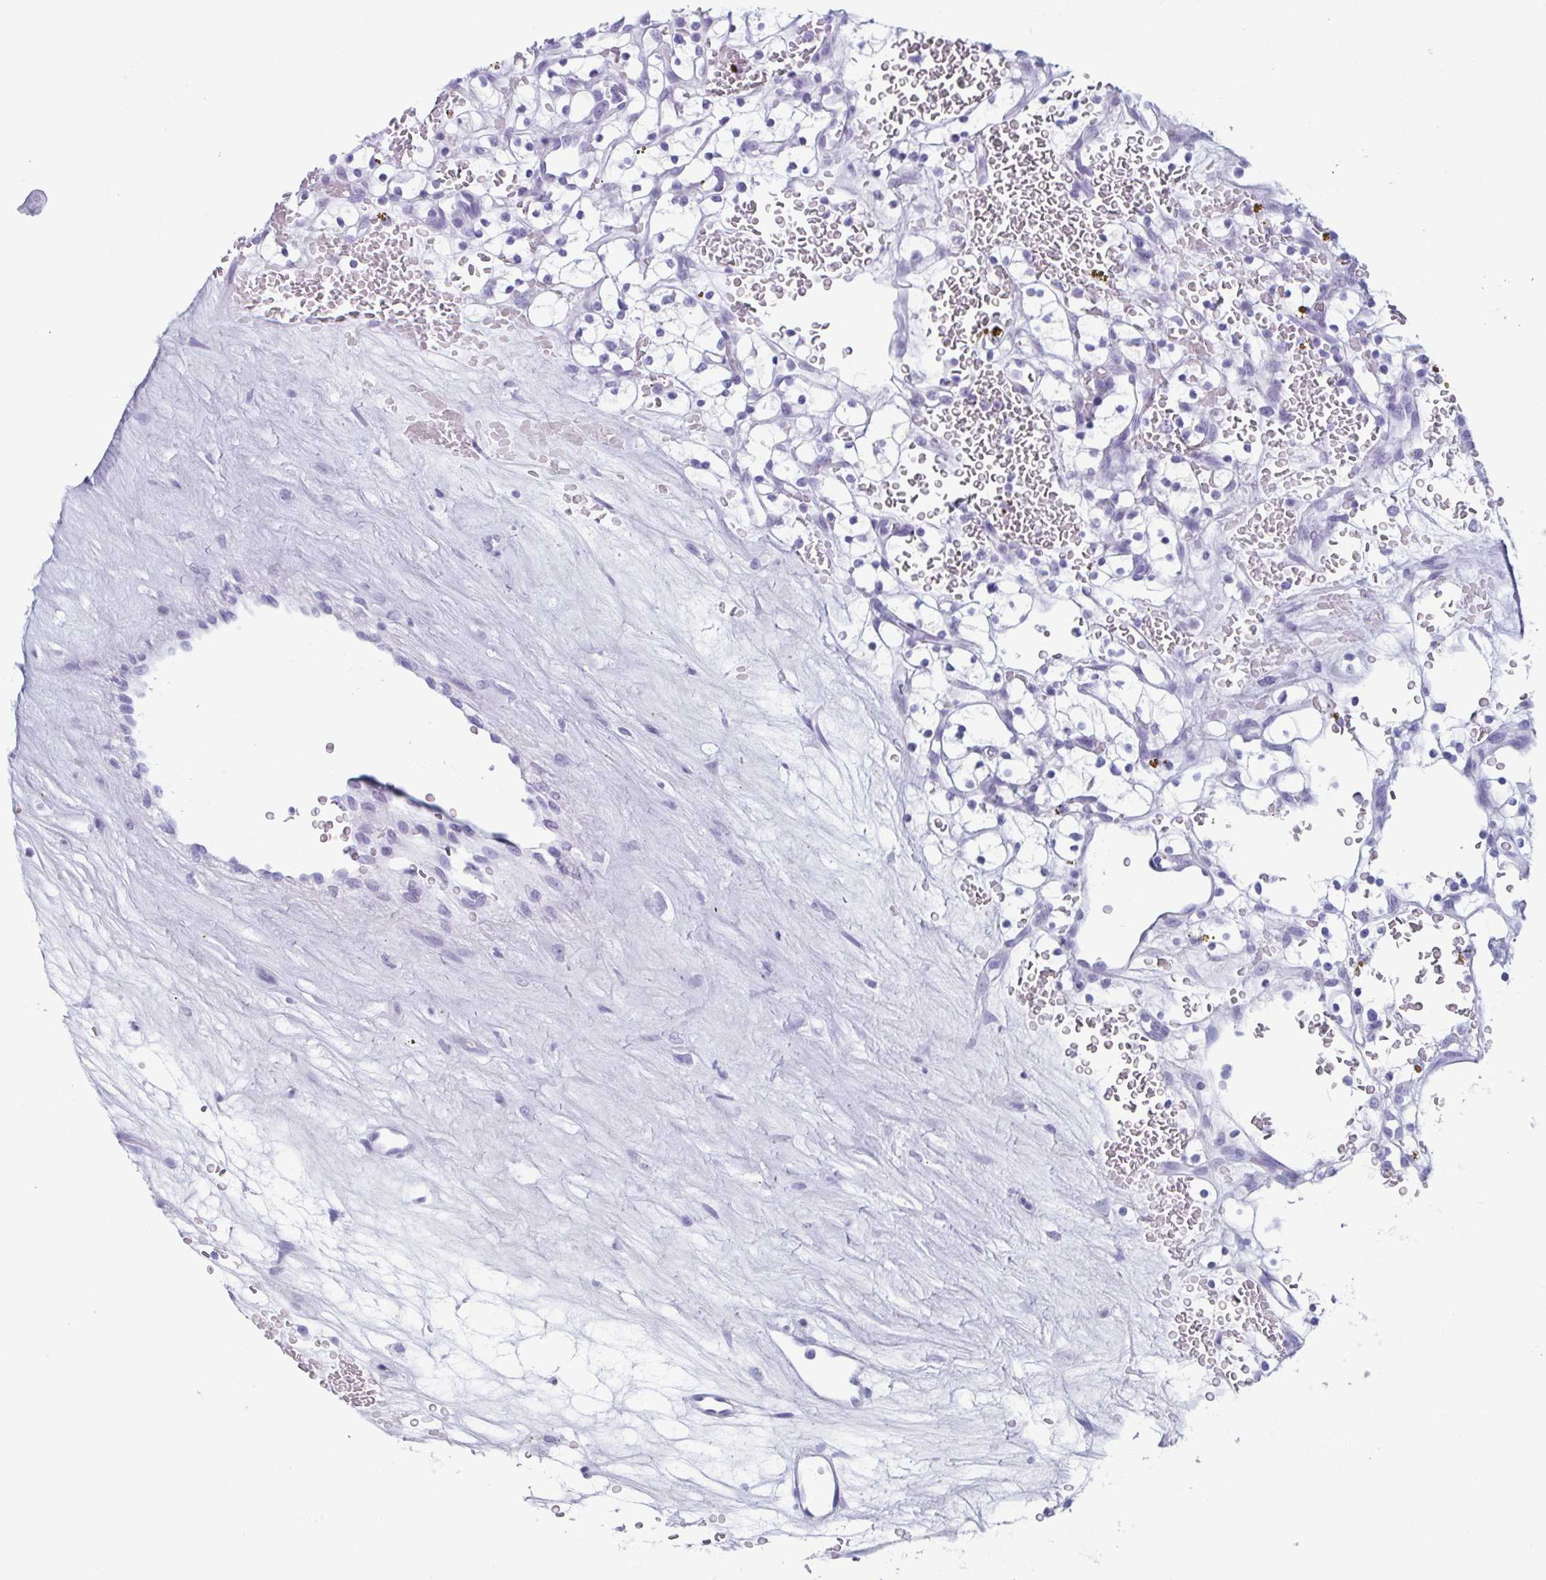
{"staining": {"intensity": "negative", "quantity": "none", "location": "none"}, "tissue": "renal cancer", "cell_type": "Tumor cells", "image_type": "cancer", "snomed": [{"axis": "morphology", "description": "Adenocarcinoma, NOS"}, {"axis": "topography", "description": "Kidney"}], "caption": "Tumor cells show no significant staining in renal cancer (adenocarcinoma). (DAB immunohistochemistry (IHC) with hematoxylin counter stain).", "gene": "ENKUR", "patient": {"sex": "female", "age": 64}}